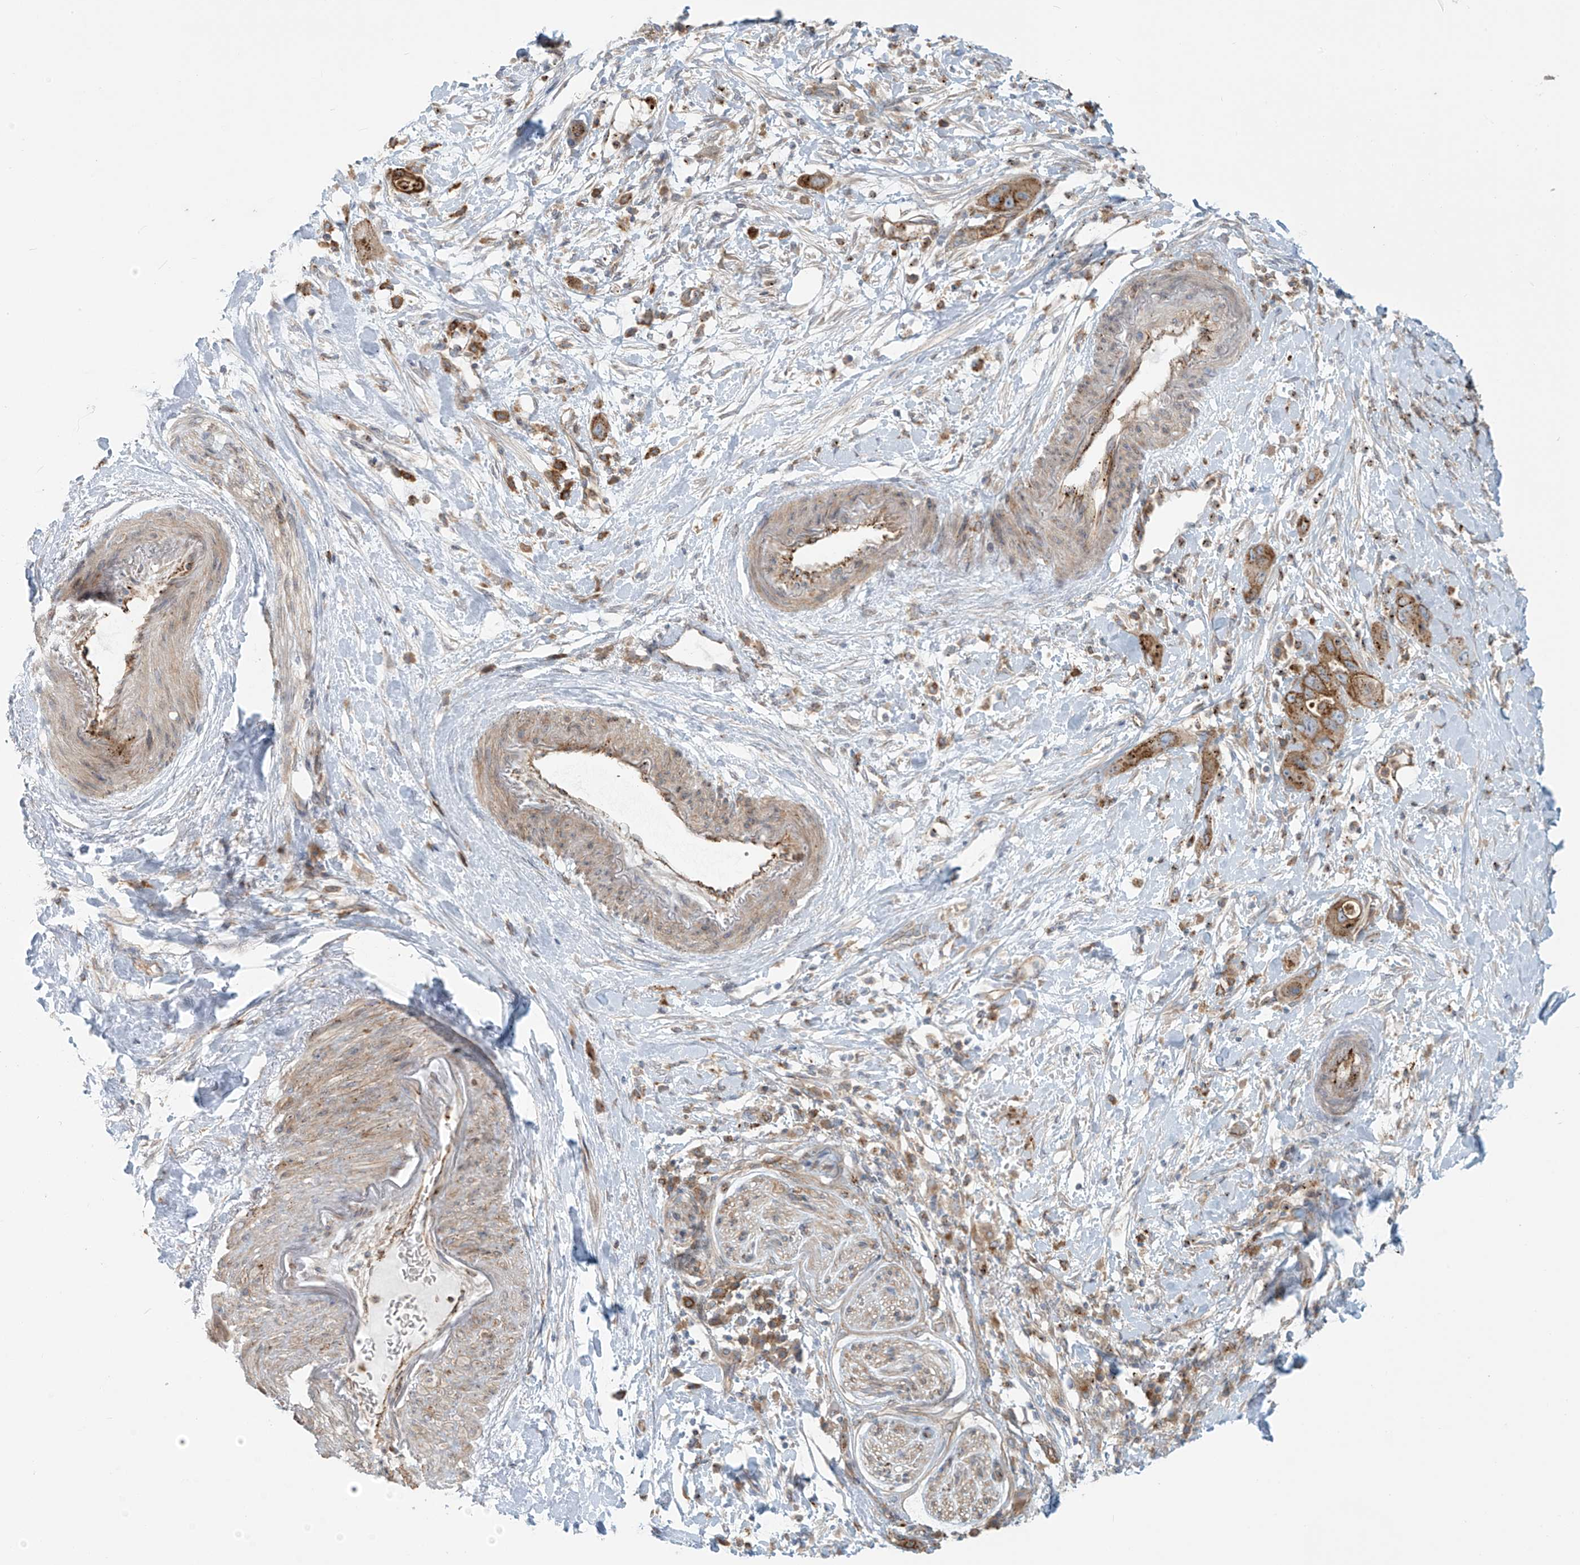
{"staining": {"intensity": "moderate", "quantity": ">75%", "location": "cytoplasmic/membranous"}, "tissue": "pancreatic cancer", "cell_type": "Tumor cells", "image_type": "cancer", "snomed": [{"axis": "morphology", "description": "Adenocarcinoma, NOS"}, {"axis": "topography", "description": "Pancreas"}], "caption": "DAB immunohistochemical staining of pancreatic cancer (adenocarcinoma) reveals moderate cytoplasmic/membranous protein positivity in approximately >75% of tumor cells.", "gene": "LZTS3", "patient": {"sex": "female", "age": 71}}